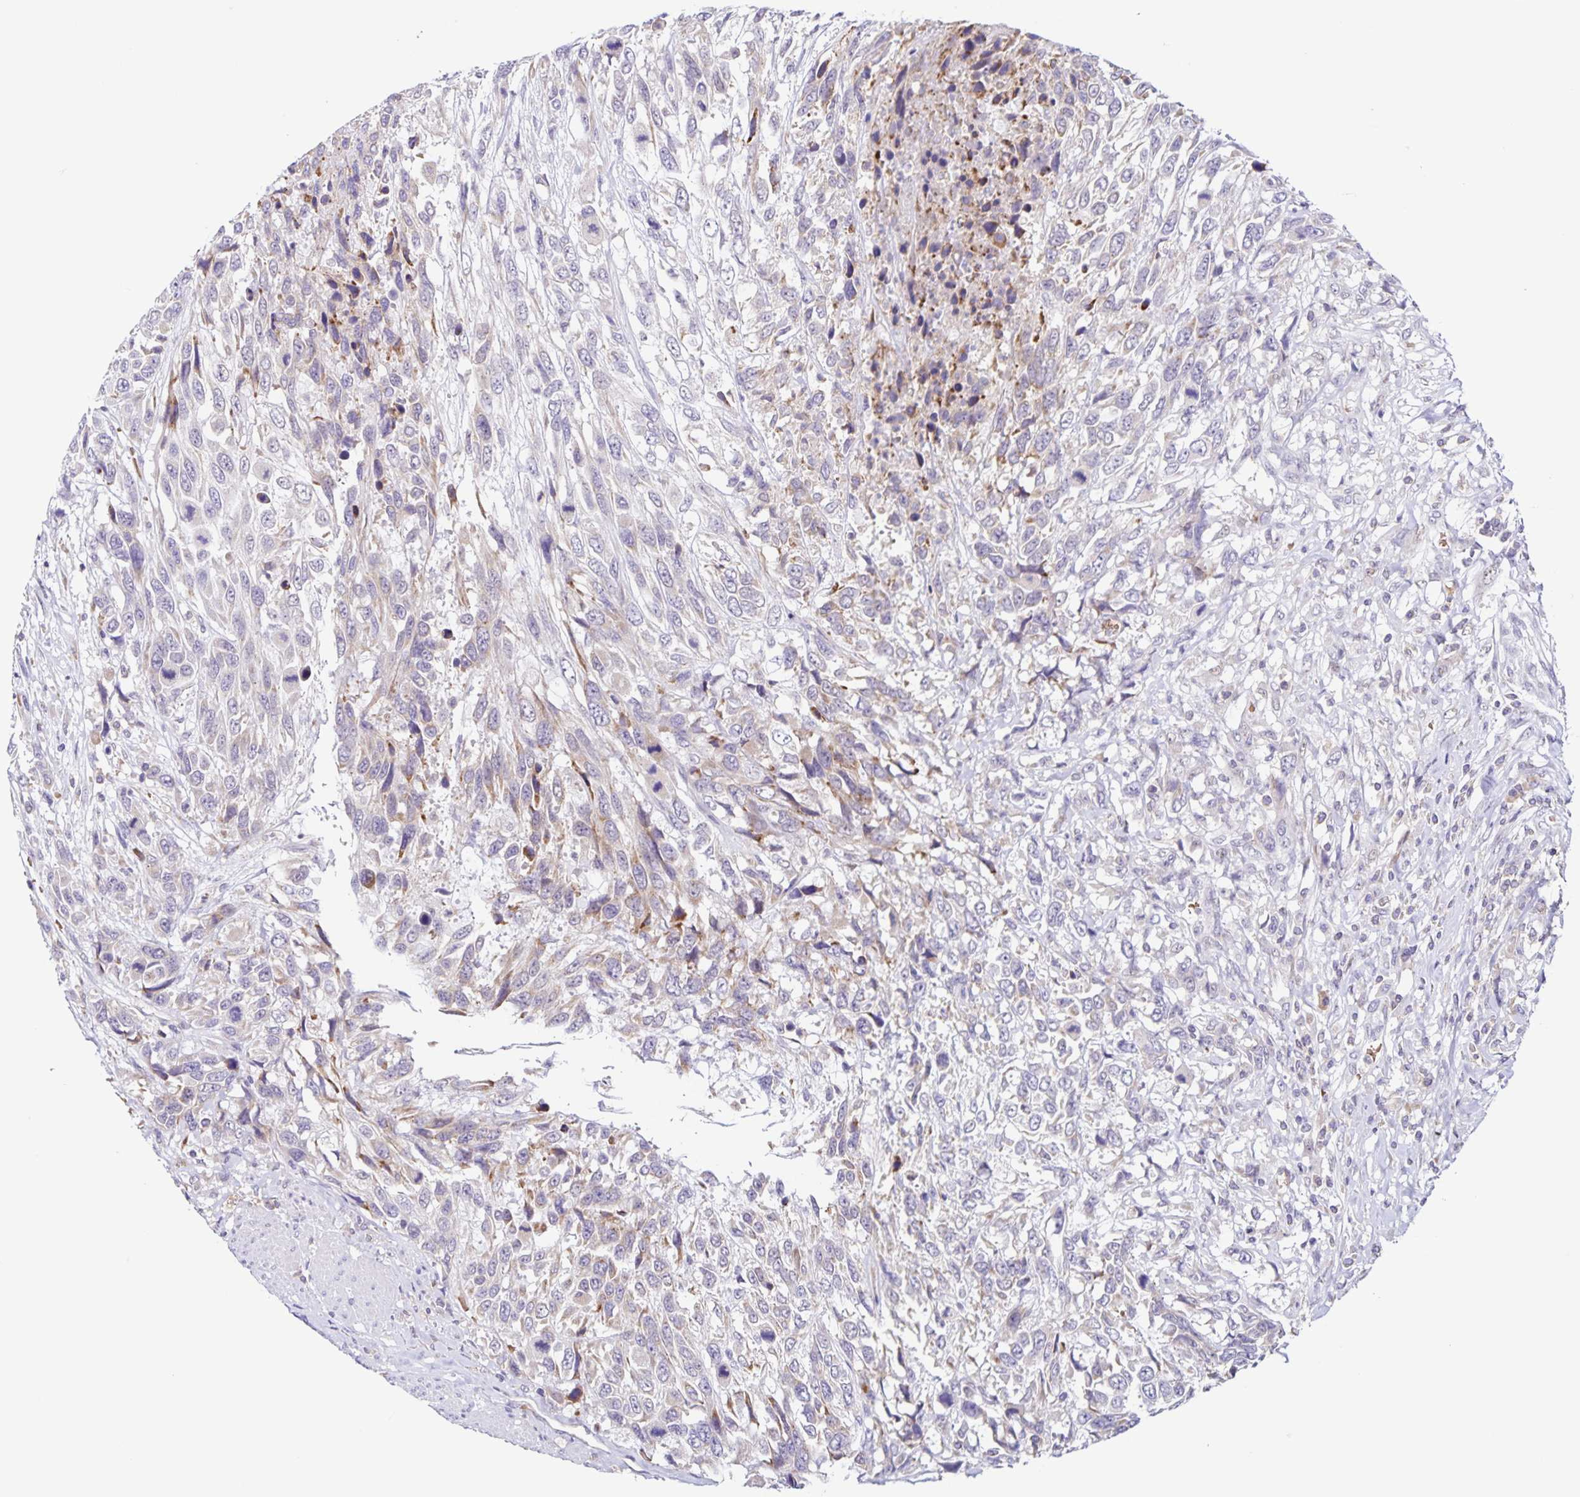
{"staining": {"intensity": "negative", "quantity": "none", "location": "none"}, "tissue": "urothelial cancer", "cell_type": "Tumor cells", "image_type": "cancer", "snomed": [{"axis": "morphology", "description": "Urothelial carcinoma, High grade"}, {"axis": "topography", "description": "Urinary bladder"}], "caption": "An immunohistochemistry (IHC) histopathology image of urothelial cancer is shown. There is no staining in tumor cells of urothelial cancer.", "gene": "STPG4", "patient": {"sex": "female", "age": 70}}